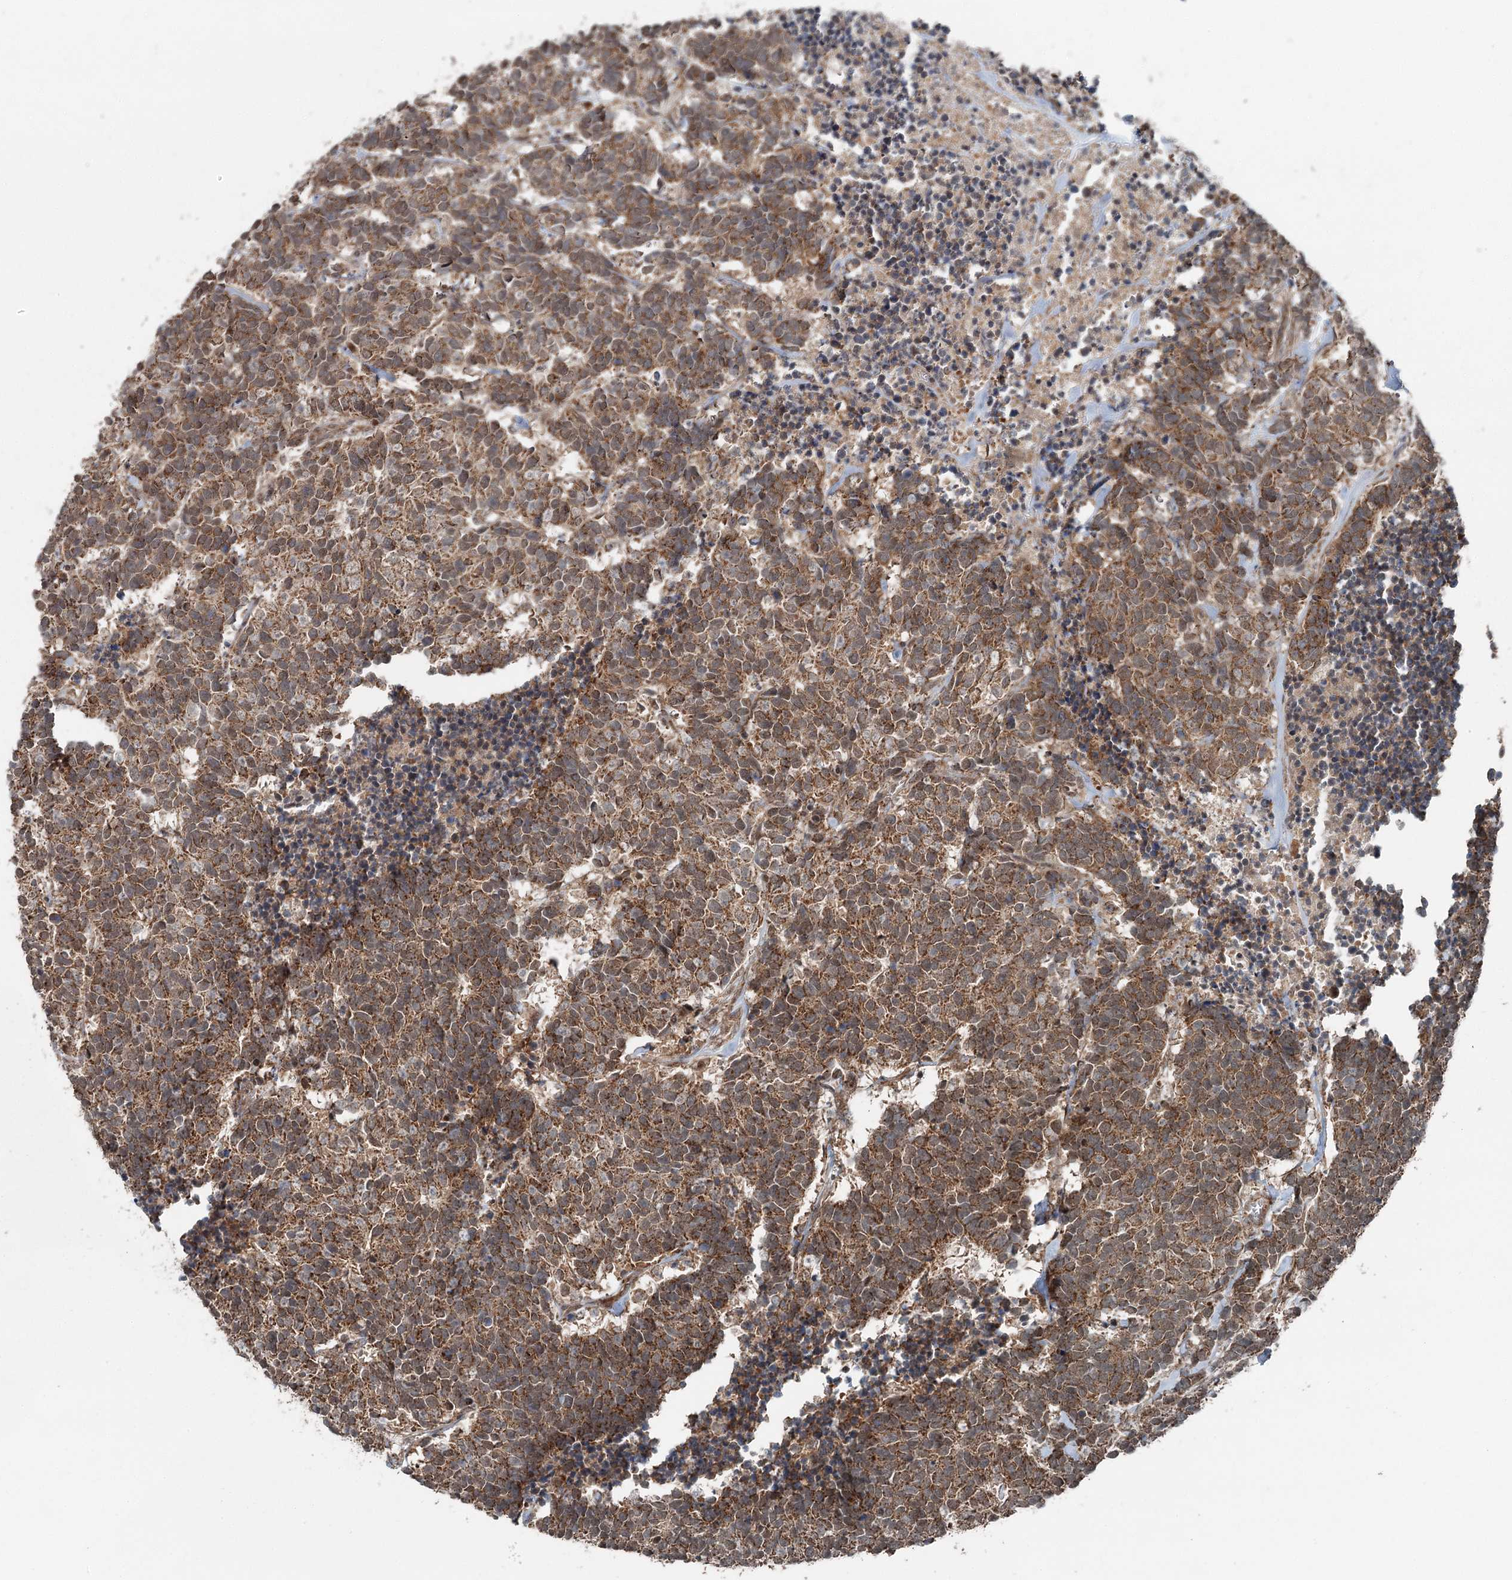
{"staining": {"intensity": "moderate", "quantity": ">75%", "location": "cytoplasmic/membranous"}, "tissue": "carcinoid", "cell_type": "Tumor cells", "image_type": "cancer", "snomed": [{"axis": "morphology", "description": "Carcinoma, NOS"}, {"axis": "morphology", "description": "Carcinoid, malignant, NOS"}, {"axis": "topography", "description": "Urinary bladder"}], "caption": "Protein expression analysis of malignant carcinoid displays moderate cytoplasmic/membranous expression in about >75% of tumor cells.", "gene": "WAPL", "patient": {"sex": "male", "age": 57}}